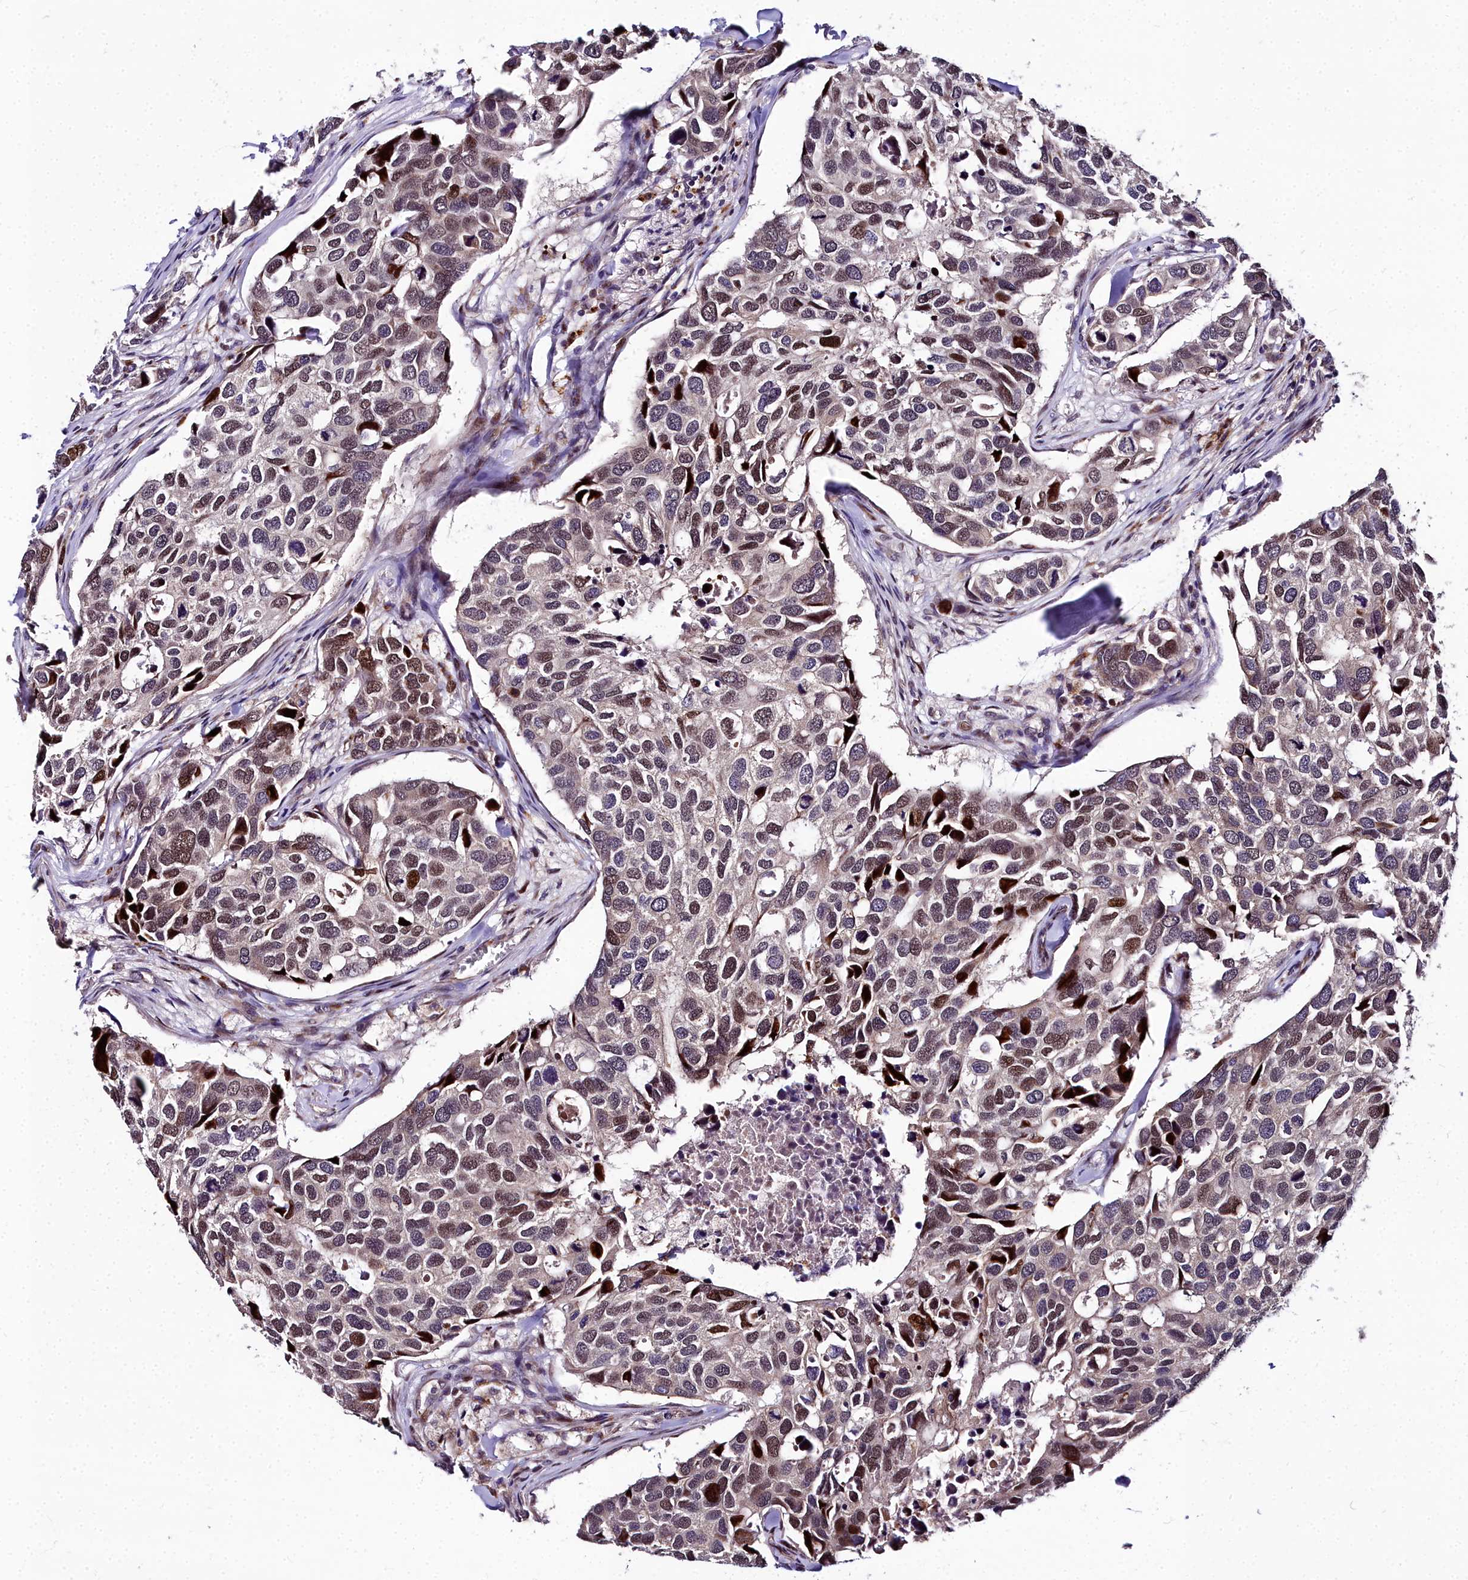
{"staining": {"intensity": "moderate", "quantity": ">75%", "location": "nuclear"}, "tissue": "breast cancer", "cell_type": "Tumor cells", "image_type": "cancer", "snomed": [{"axis": "morphology", "description": "Duct carcinoma"}, {"axis": "topography", "description": "Breast"}], "caption": "About >75% of tumor cells in human breast cancer display moderate nuclear protein staining as visualized by brown immunohistochemical staining.", "gene": "AP1M1", "patient": {"sex": "female", "age": 83}}